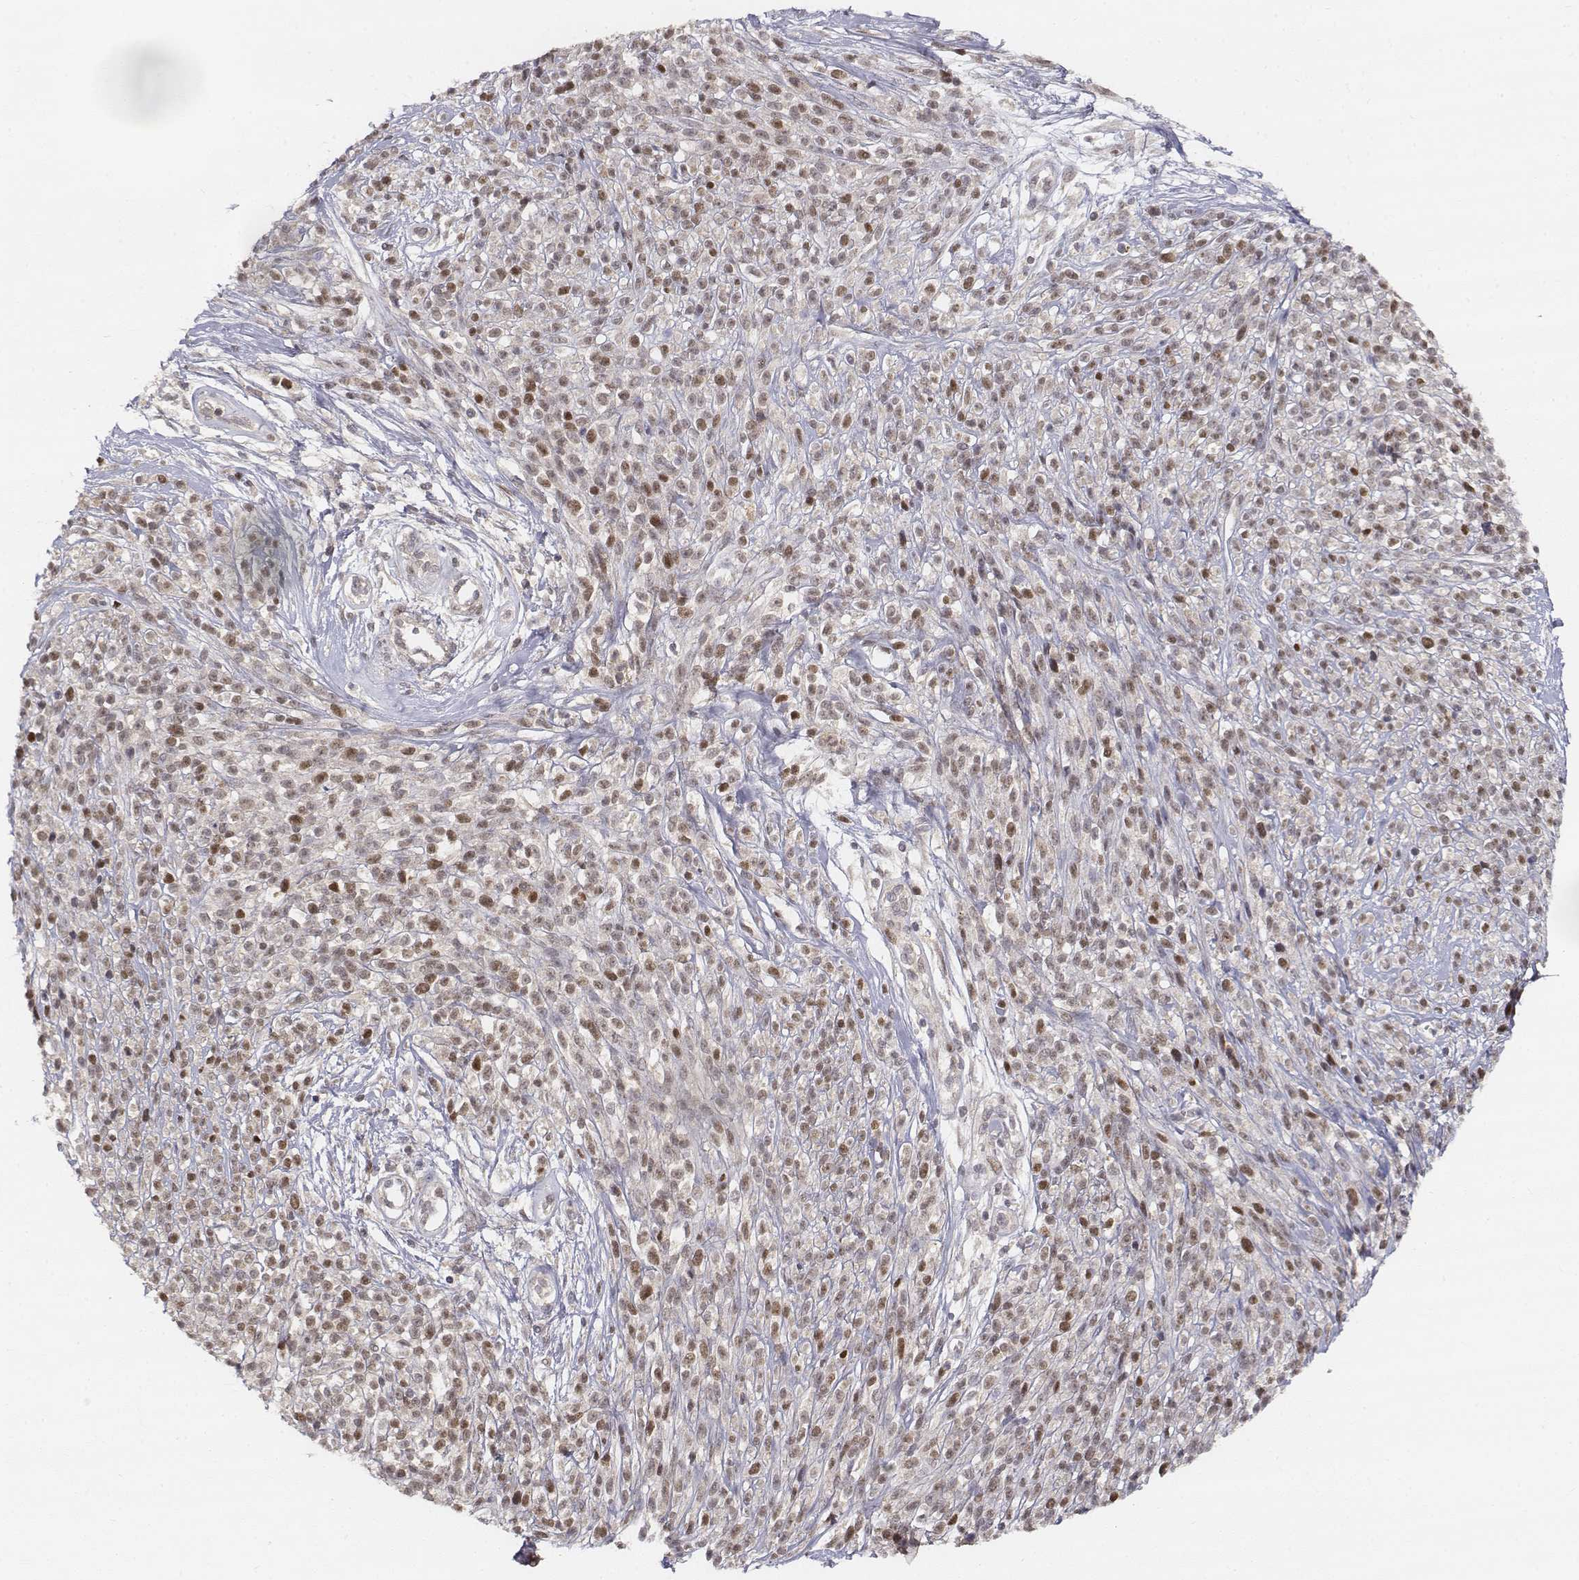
{"staining": {"intensity": "moderate", "quantity": "25%-75%", "location": "nuclear"}, "tissue": "melanoma", "cell_type": "Tumor cells", "image_type": "cancer", "snomed": [{"axis": "morphology", "description": "Malignant melanoma, NOS"}, {"axis": "topography", "description": "Skin"}, {"axis": "topography", "description": "Skin of trunk"}], "caption": "The image demonstrates immunohistochemical staining of melanoma. There is moderate nuclear positivity is seen in about 25%-75% of tumor cells.", "gene": "FANCD2", "patient": {"sex": "male", "age": 74}}